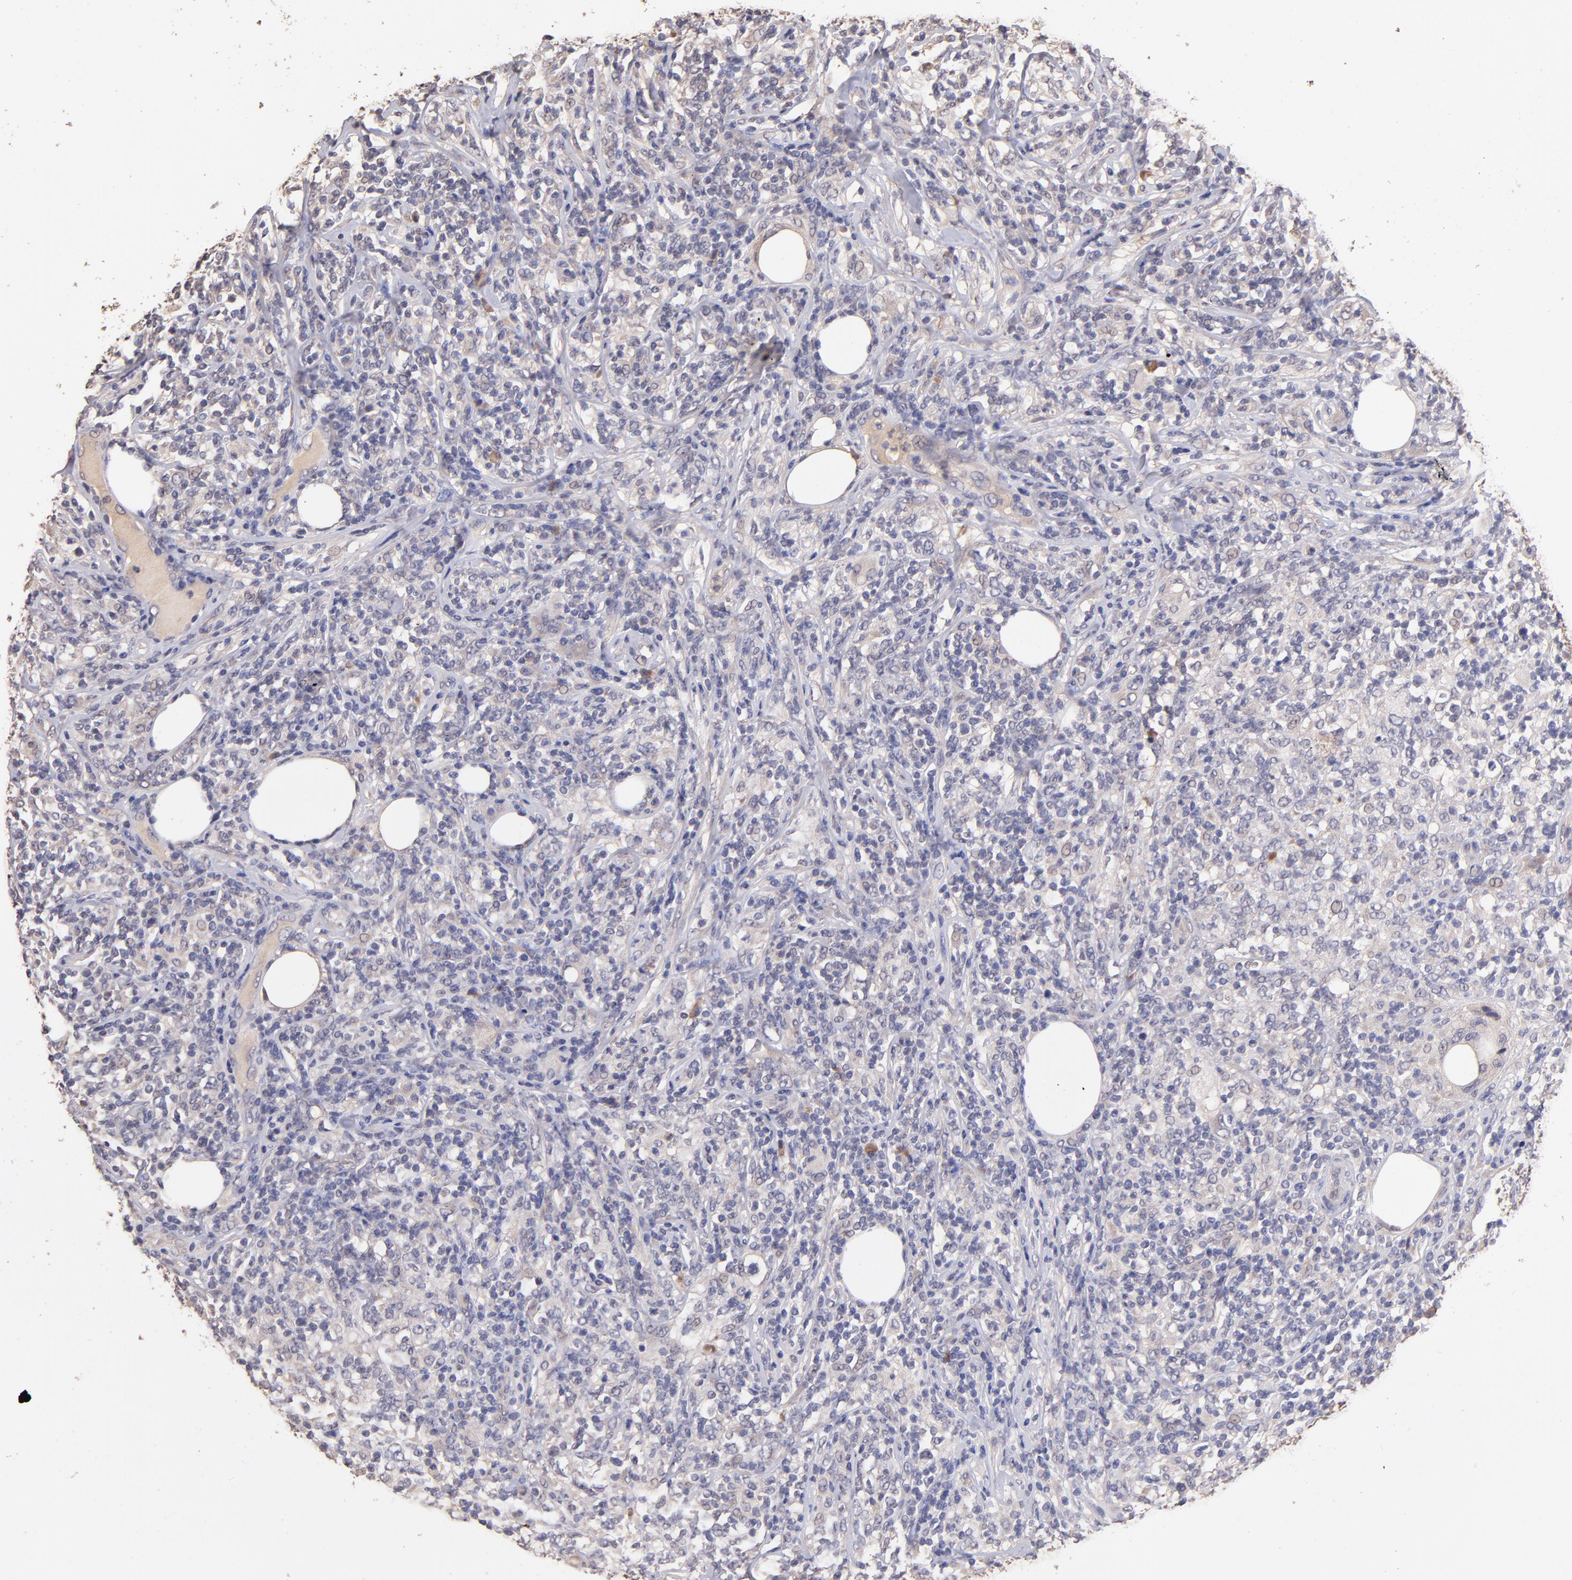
{"staining": {"intensity": "negative", "quantity": "none", "location": "none"}, "tissue": "lymphoma", "cell_type": "Tumor cells", "image_type": "cancer", "snomed": [{"axis": "morphology", "description": "Malignant lymphoma, non-Hodgkin's type, High grade"}, {"axis": "topography", "description": "Lymph node"}], "caption": "Immunohistochemical staining of malignant lymphoma, non-Hodgkin's type (high-grade) demonstrates no significant positivity in tumor cells.", "gene": "RNASEL", "patient": {"sex": "female", "age": 84}}